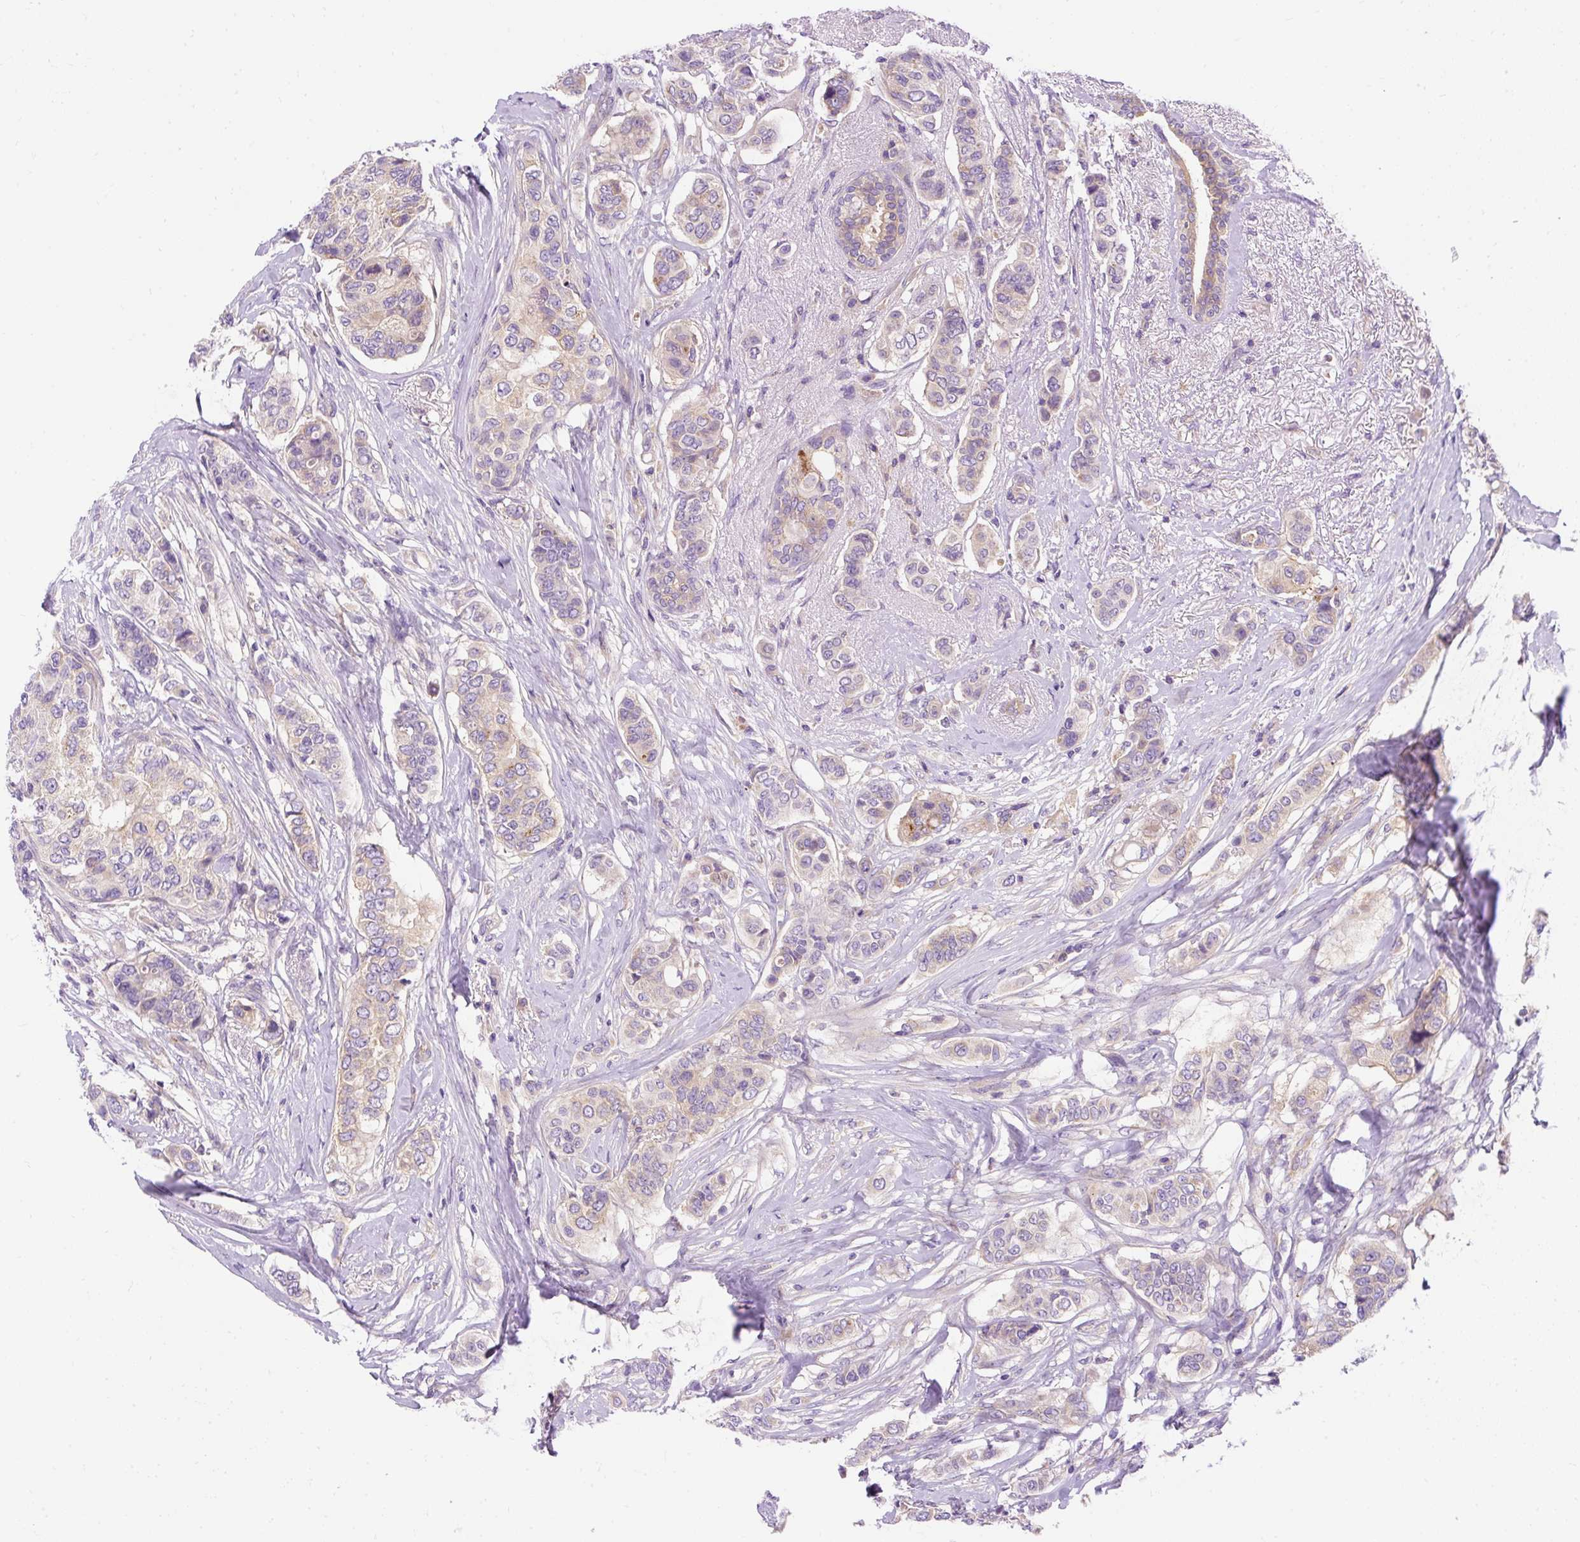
{"staining": {"intensity": "negative", "quantity": "none", "location": "none"}, "tissue": "breast cancer", "cell_type": "Tumor cells", "image_type": "cancer", "snomed": [{"axis": "morphology", "description": "Lobular carcinoma"}, {"axis": "topography", "description": "Breast"}], "caption": "A photomicrograph of human breast cancer is negative for staining in tumor cells.", "gene": "OR4K15", "patient": {"sex": "female", "age": 51}}